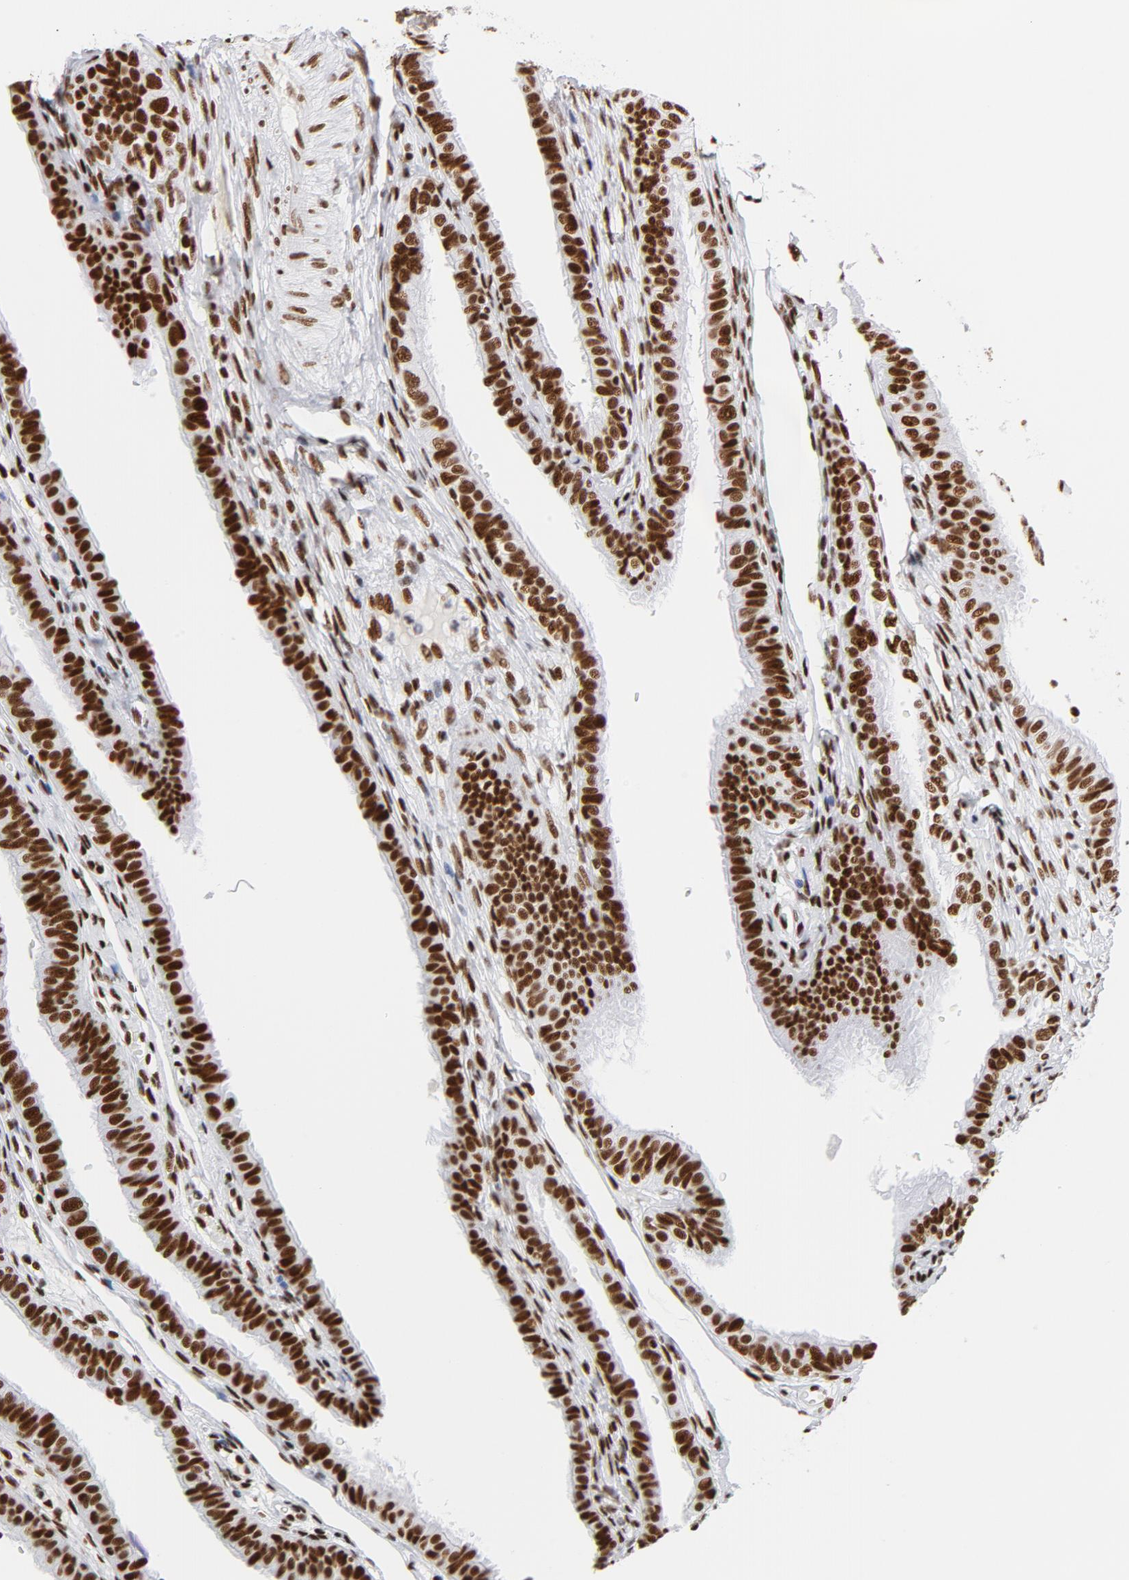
{"staining": {"intensity": "strong", "quantity": ">75%", "location": "nuclear"}, "tissue": "fallopian tube", "cell_type": "Glandular cells", "image_type": "normal", "snomed": [{"axis": "morphology", "description": "Normal tissue, NOS"}, {"axis": "morphology", "description": "Dermoid, NOS"}, {"axis": "topography", "description": "Fallopian tube"}], "caption": "A histopathology image of fallopian tube stained for a protein shows strong nuclear brown staining in glandular cells.", "gene": "XRCC5", "patient": {"sex": "female", "age": 33}}